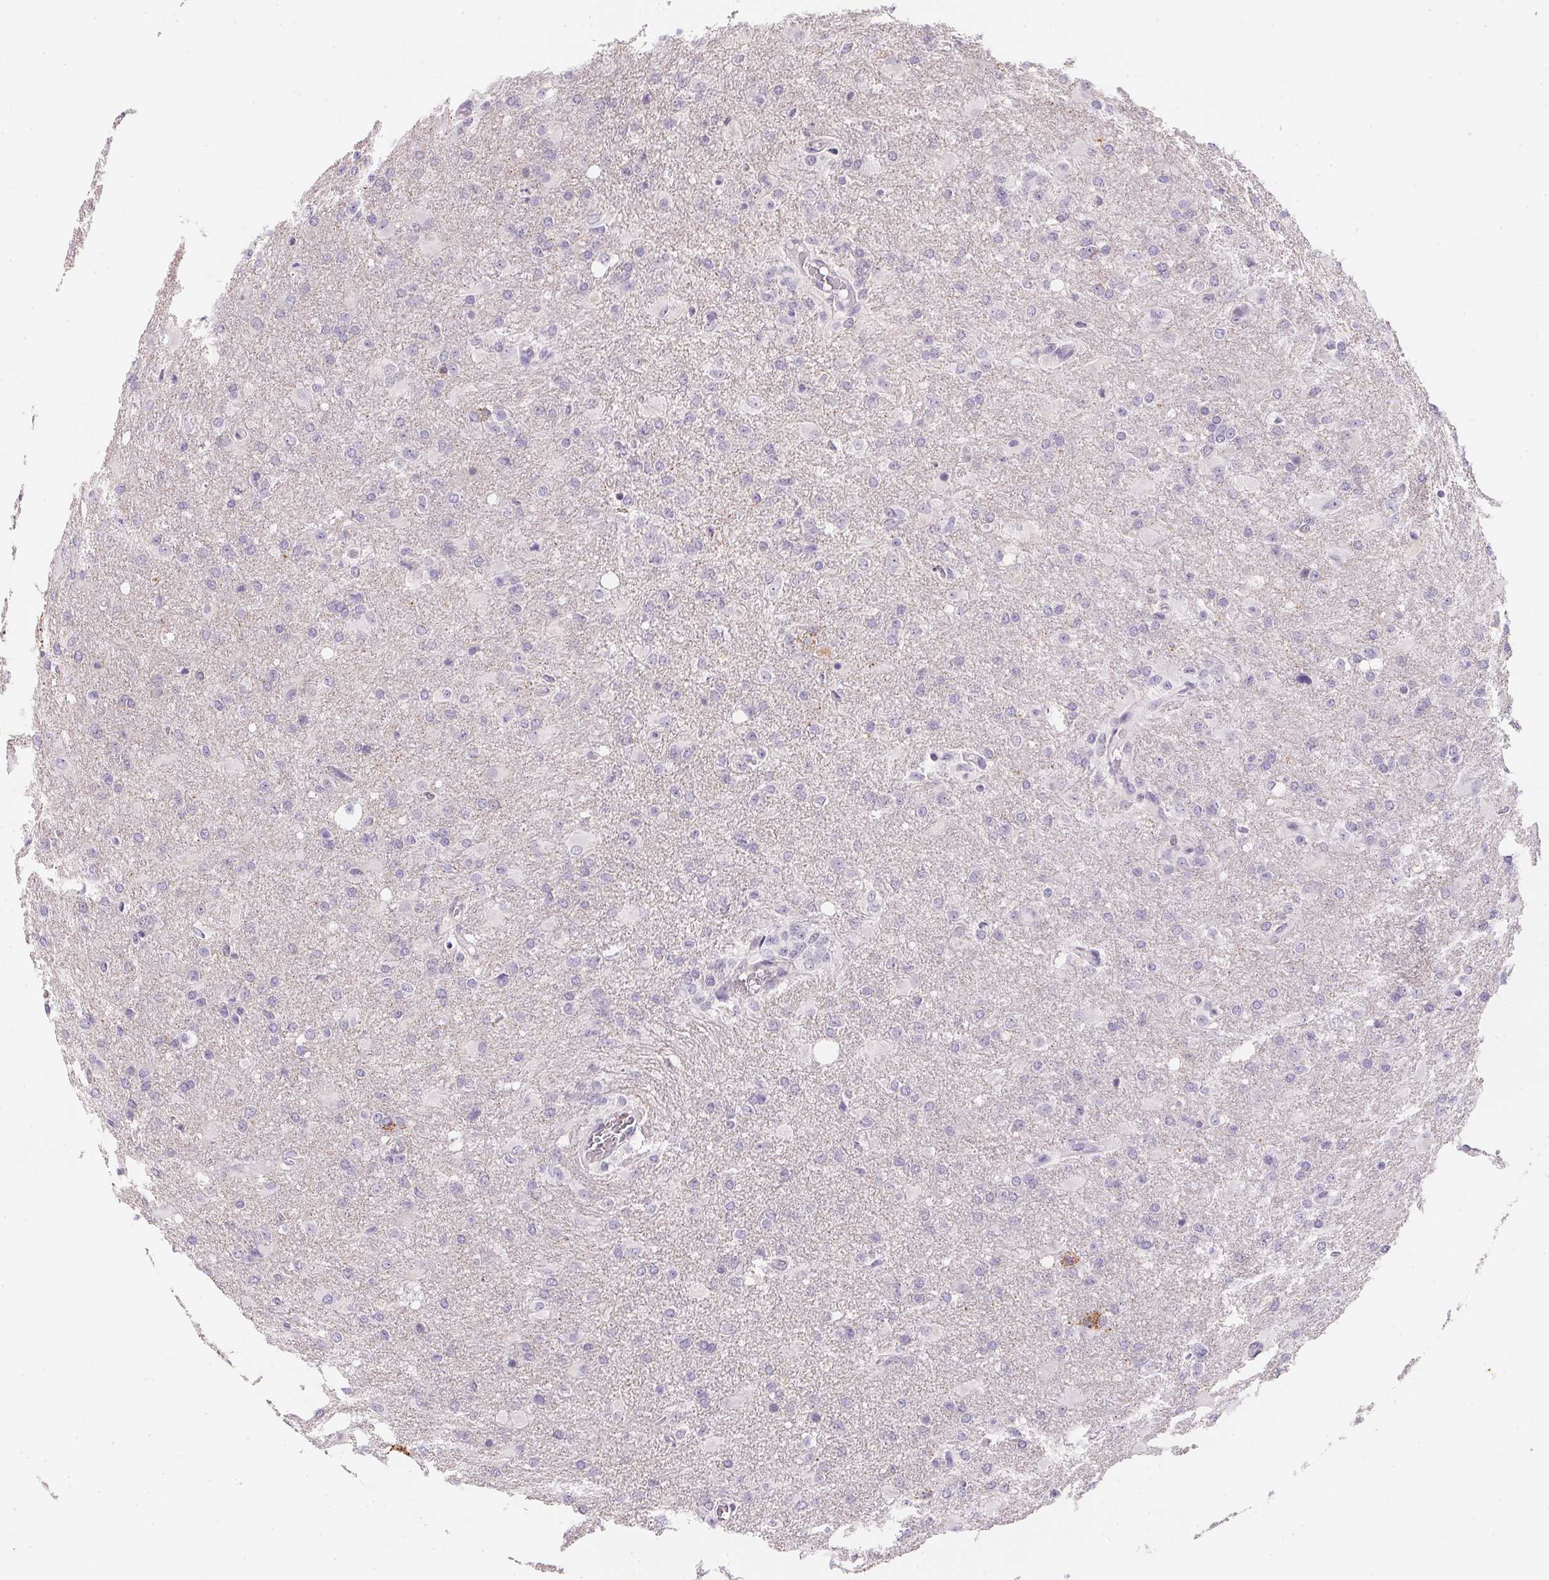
{"staining": {"intensity": "negative", "quantity": "none", "location": "none"}, "tissue": "glioma", "cell_type": "Tumor cells", "image_type": "cancer", "snomed": [{"axis": "morphology", "description": "Glioma, malignant, High grade"}, {"axis": "topography", "description": "Brain"}], "caption": "High power microscopy micrograph of an immunohistochemistry (IHC) photomicrograph of glioma, revealing no significant positivity in tumor cells.", "gene": "GIPC2", "patient": {"sex": "male", "age": 68}}